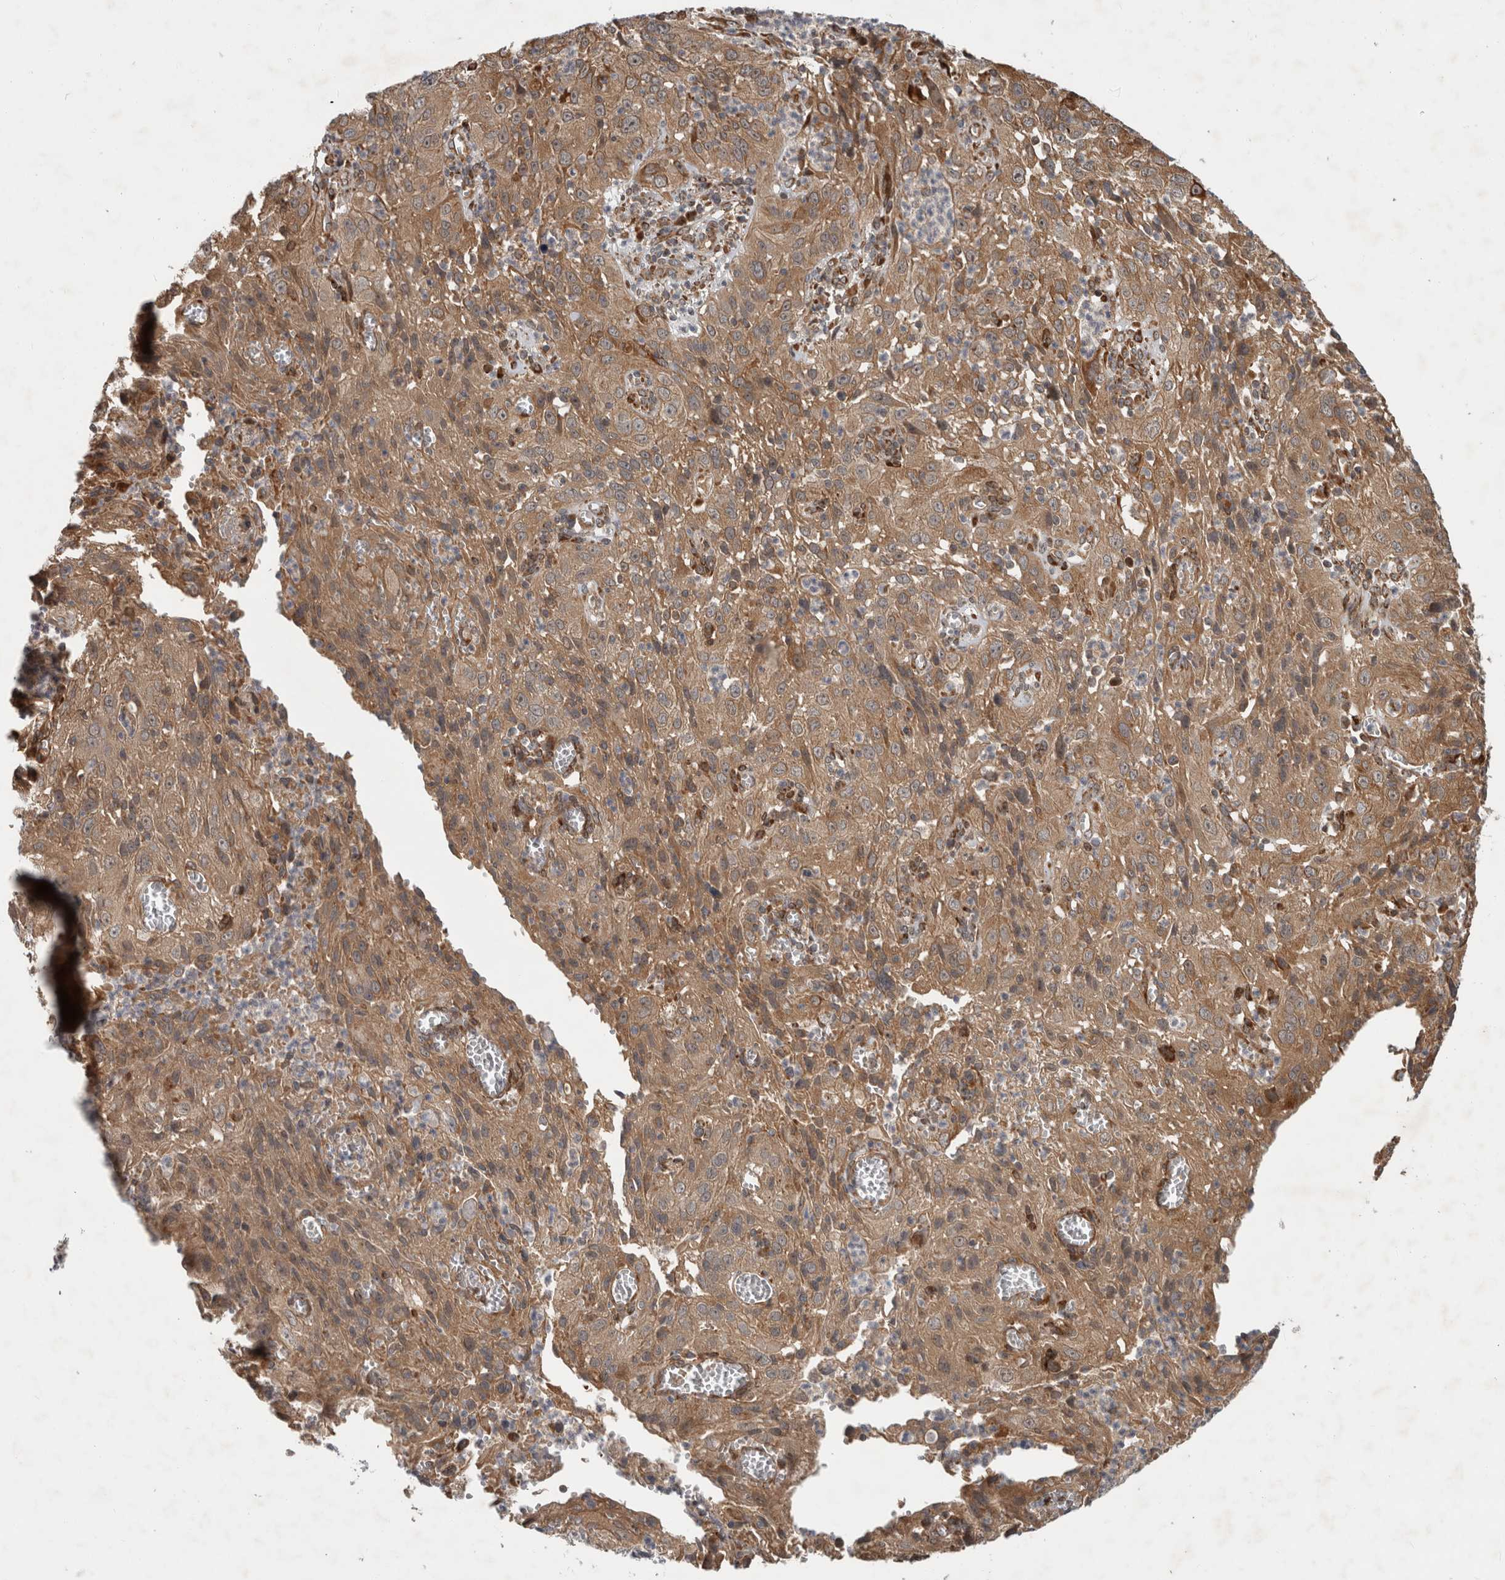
{"staining": {"intensity": "moderate", "quantity": ">75%", "location": "cytoplasmic/membranous"}, "tissue": "cervical cancer", "cell_type": "Tumor cells", "image_type": "cancer", "snomed": [{"axis": "morphology", "description": "Squamous cell carcinoma, NOS"}, {"axis": "topography", "description": "Cervix"}], "caption": "Cervical cancer (squamous cell carcinoma) stained with a protein marker shows moderate staining in tumor cells.", "gene": "TUBD1", "patient": {"sex": "female", "age": 32}}